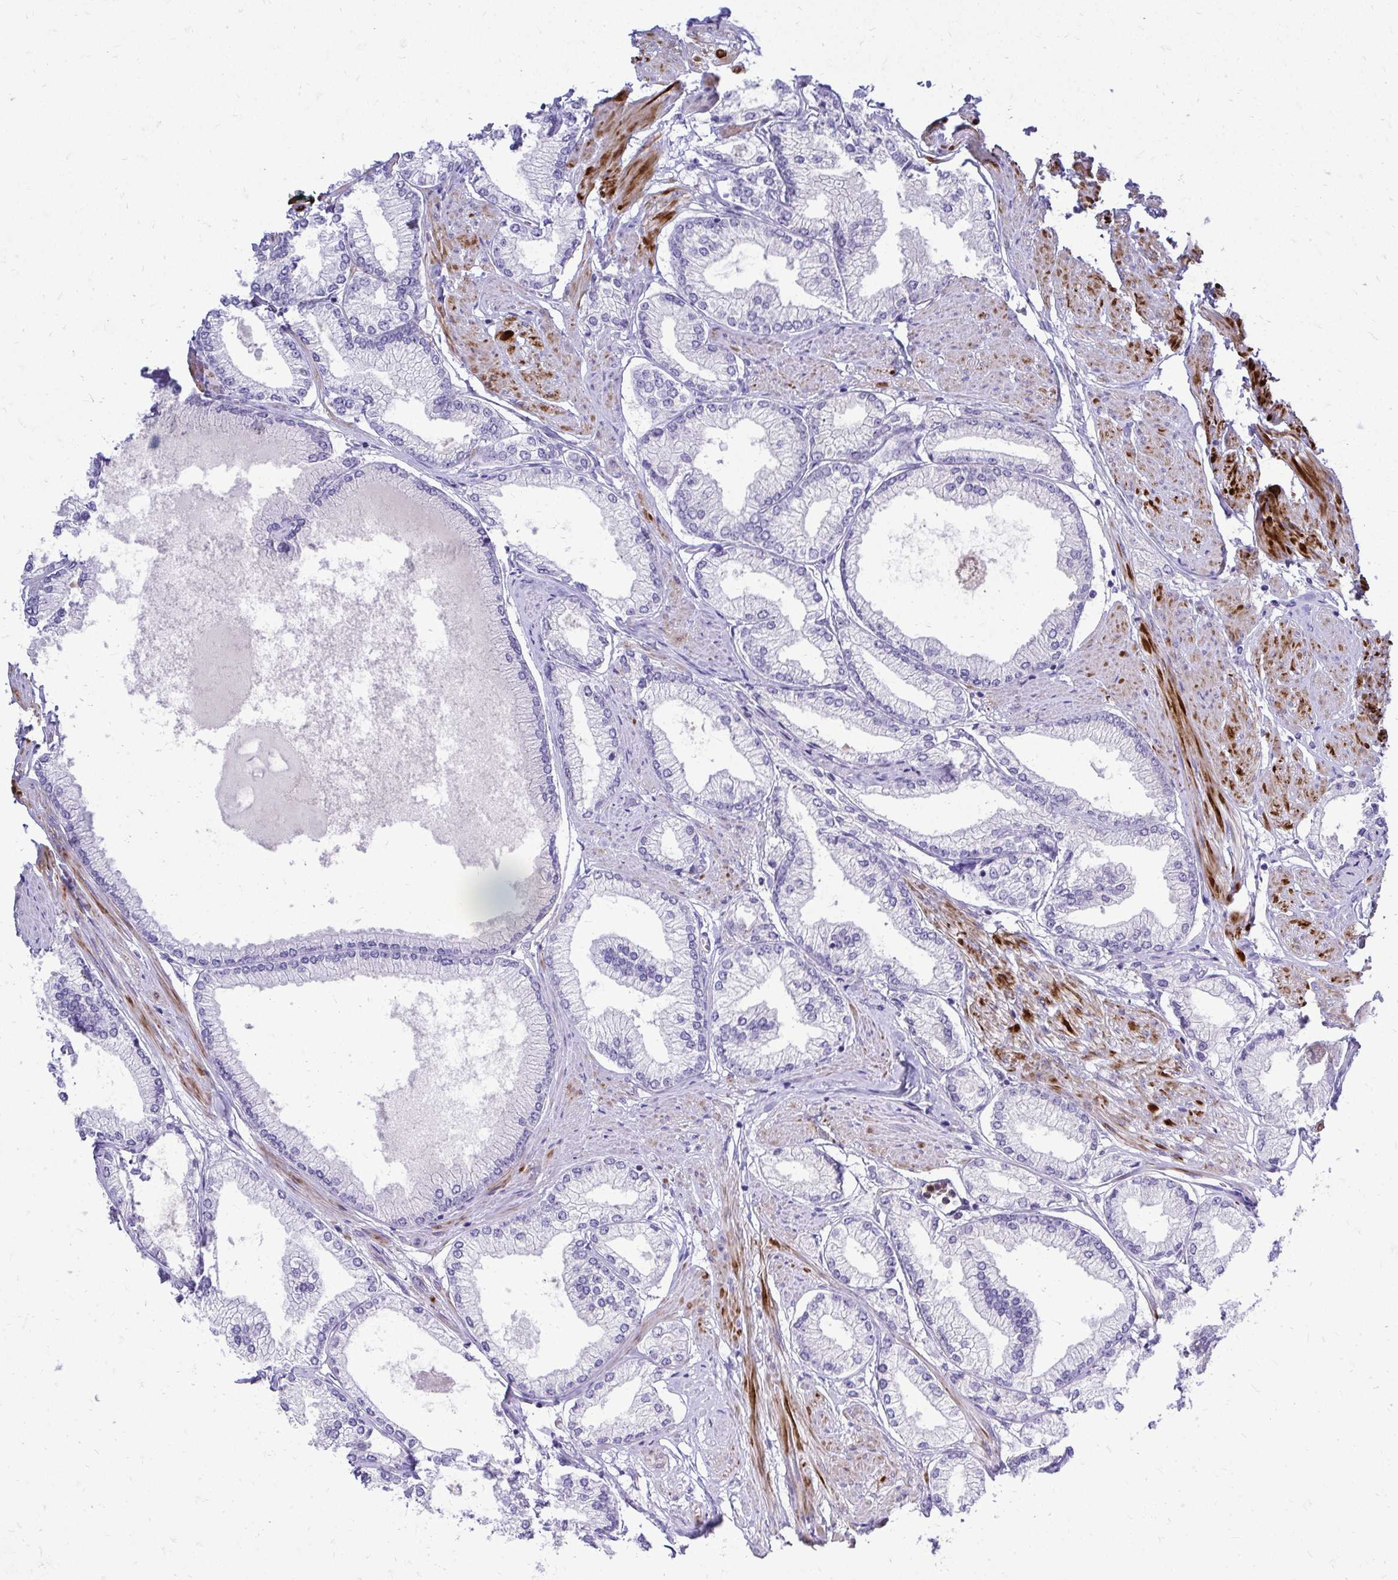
{"staining": {"intensity": "negative", "quantity": "none", "location": "none"}, "tissue": "prostate cancer", "cell_type": "Tumor cells", "image_type": "cancer", "snomed": [{"axis": "morphology", "description": "Adenocarcinoma, High grade"}, {"axis": "topography", "description": "Prostate"}], "caption": "Tumor cells show no significant expression in prostate cancer (adenocarcinoma (high-grade)).", "gene": "ZSWIM9", "patient": {"sex": "male", "age": 68}}